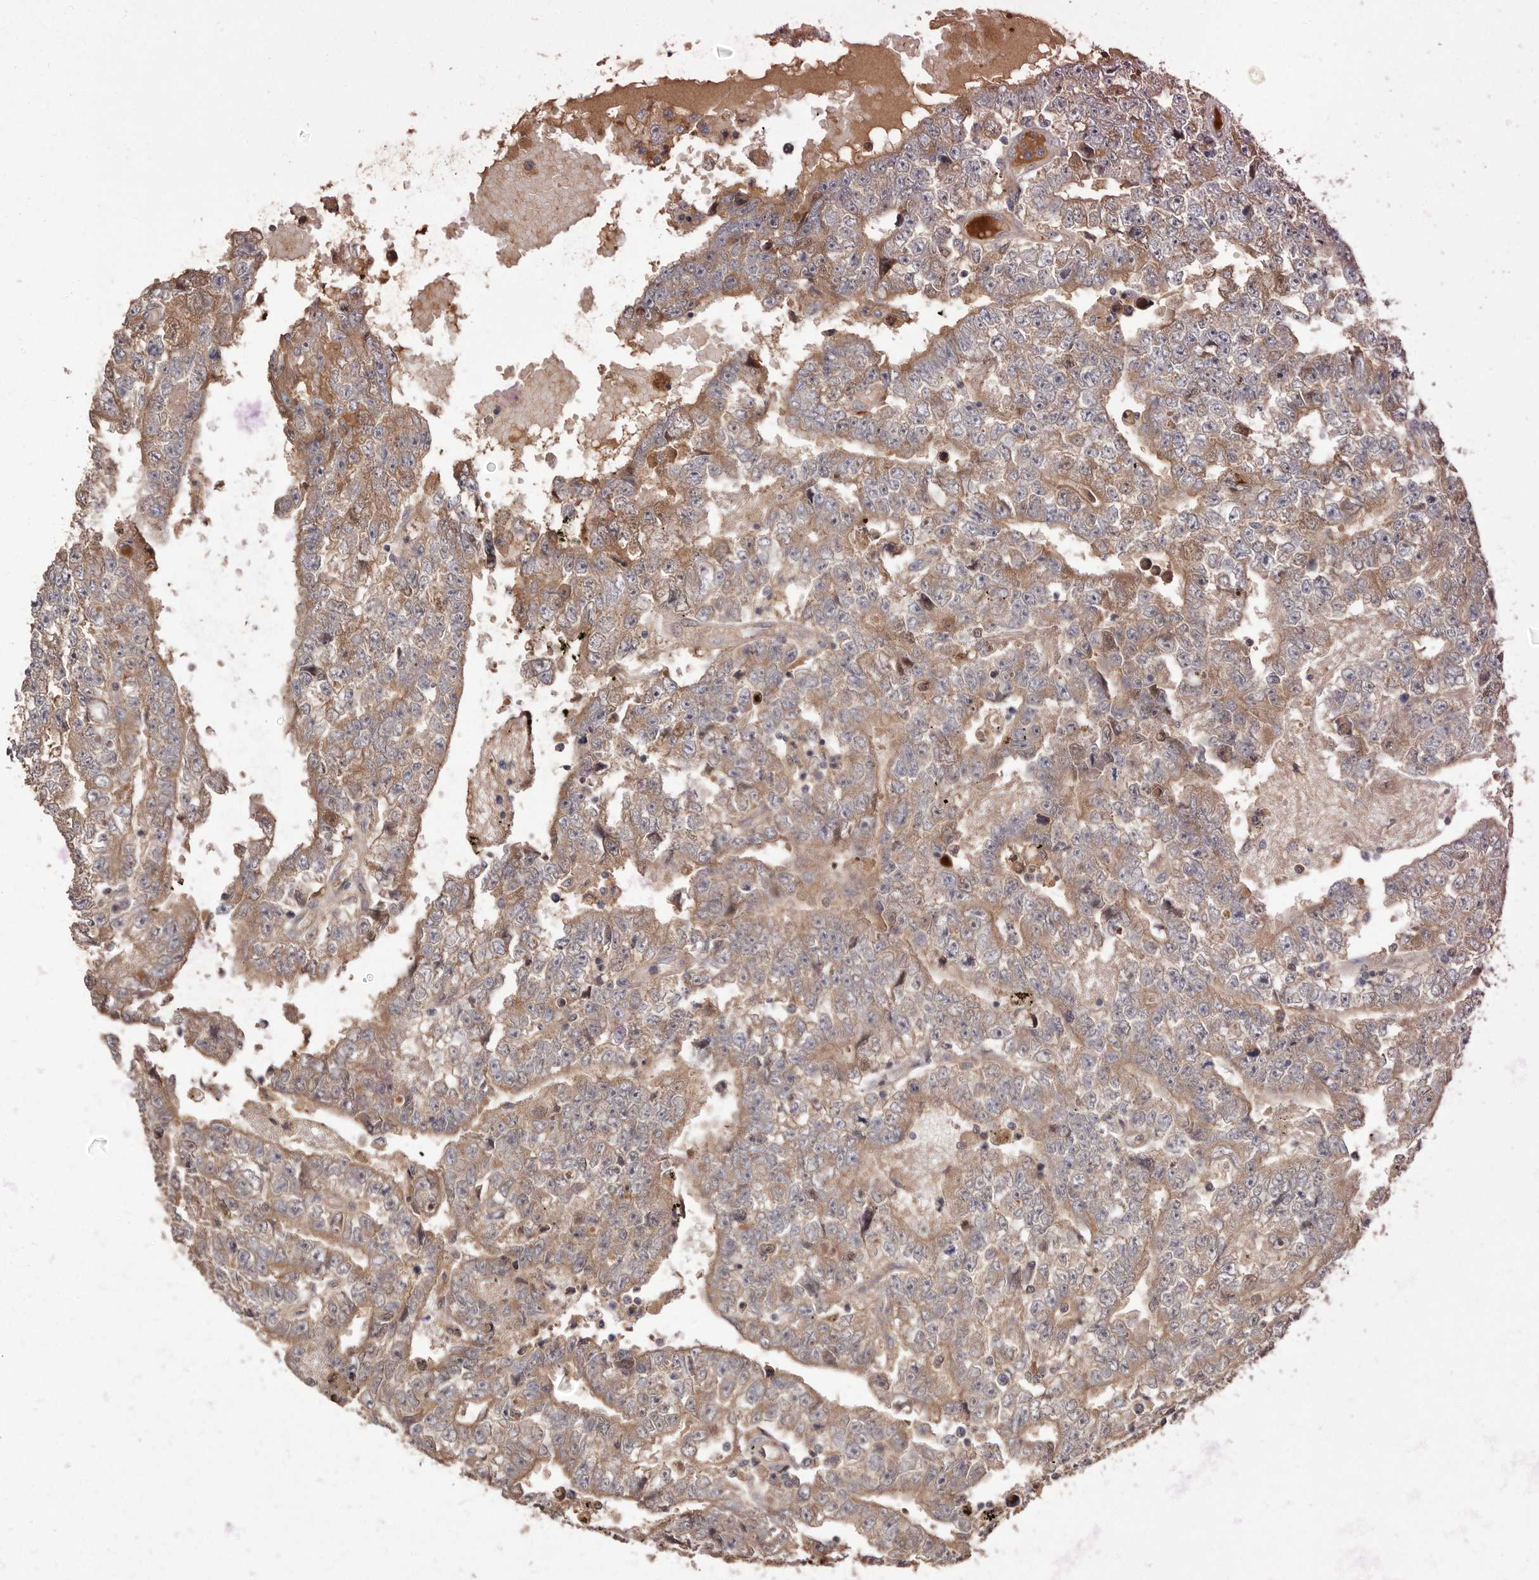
{"staining": {"intensity": "moderate", "quantity": "25%-75%", "location": "cytoplasmic/membranous"}, "tissue": "testis cancer", "cell_type": "Tumor cells", "image_type": "cancer", "snomed": [{"axis": "morphology", "description": "Carcinoma, Embryonal, NOS"}, {"axis": "topography", "description": "Testis"}], "caption": "Moderate cytoplasmic/membranous protein positivity is seen in approximately 25%-75% of tumor cells in embryonal carcinoma (testis). The staining was performed using DAB (3,3'-diaminobenzidine), with brown indicating positive protein expression. Nuclei are stained blue with hematoxylin.", "gene": "DOP1A", "patient": {"sex": "male", "age": 25}}